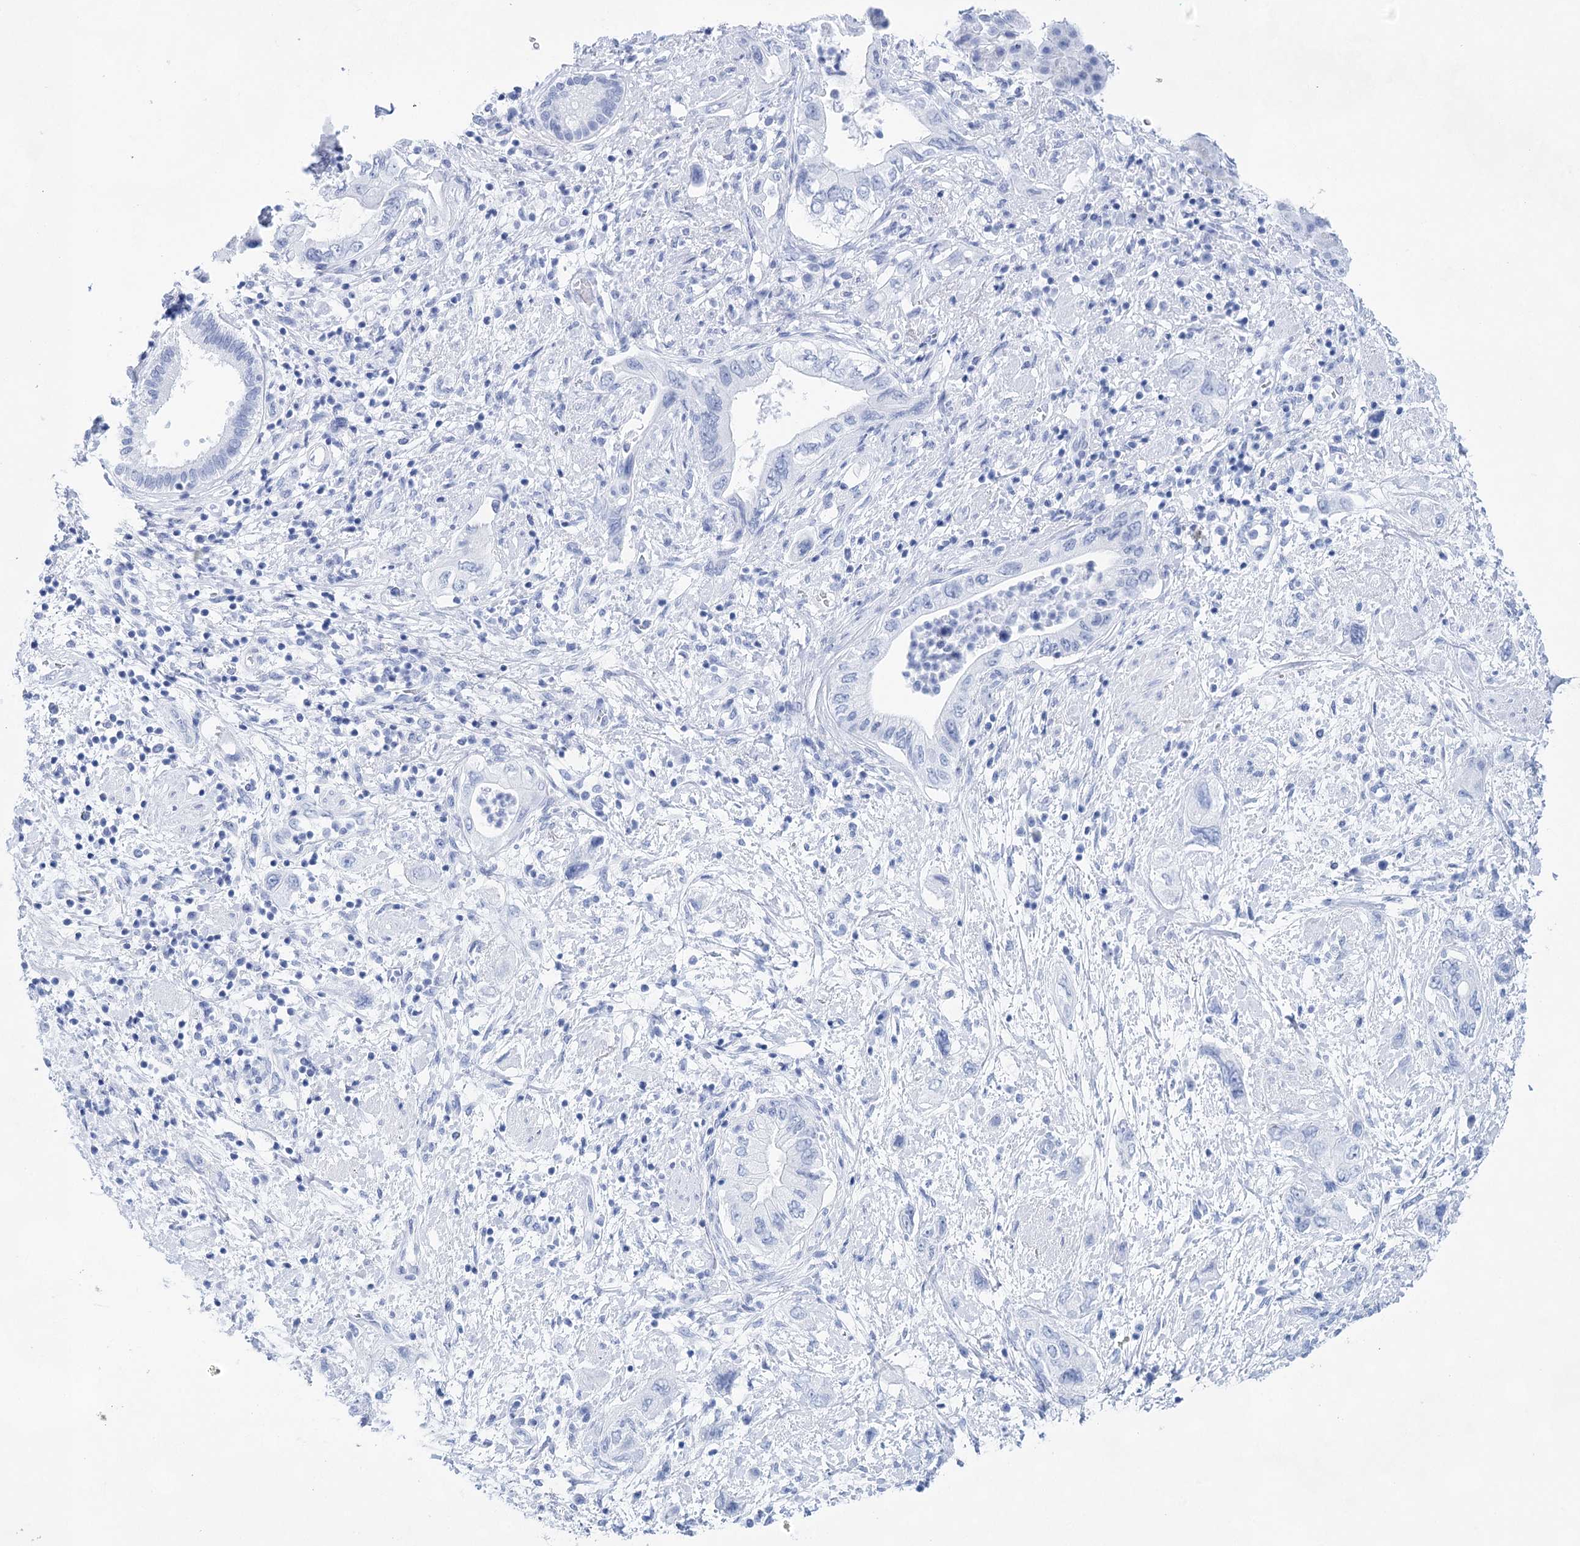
{"staining": {"intensity": "negative", "quantity": "none", "location": "none"}, "tissue": "pancreatic cancer", "cell_type": "Tumor cells", "image_type": "cancer", "snomed": [{"axis": "morphology", "description": "Adenocarcinoma, NOS"}, {"axis": "topography", "description": "Pancreas"}], "caption": "Immunohistochemical staining of human pancreatic cancer shows no significant expression in tumor cells.", "gene": "LALBA", "patient": {"sex": "female", "age": 73}}